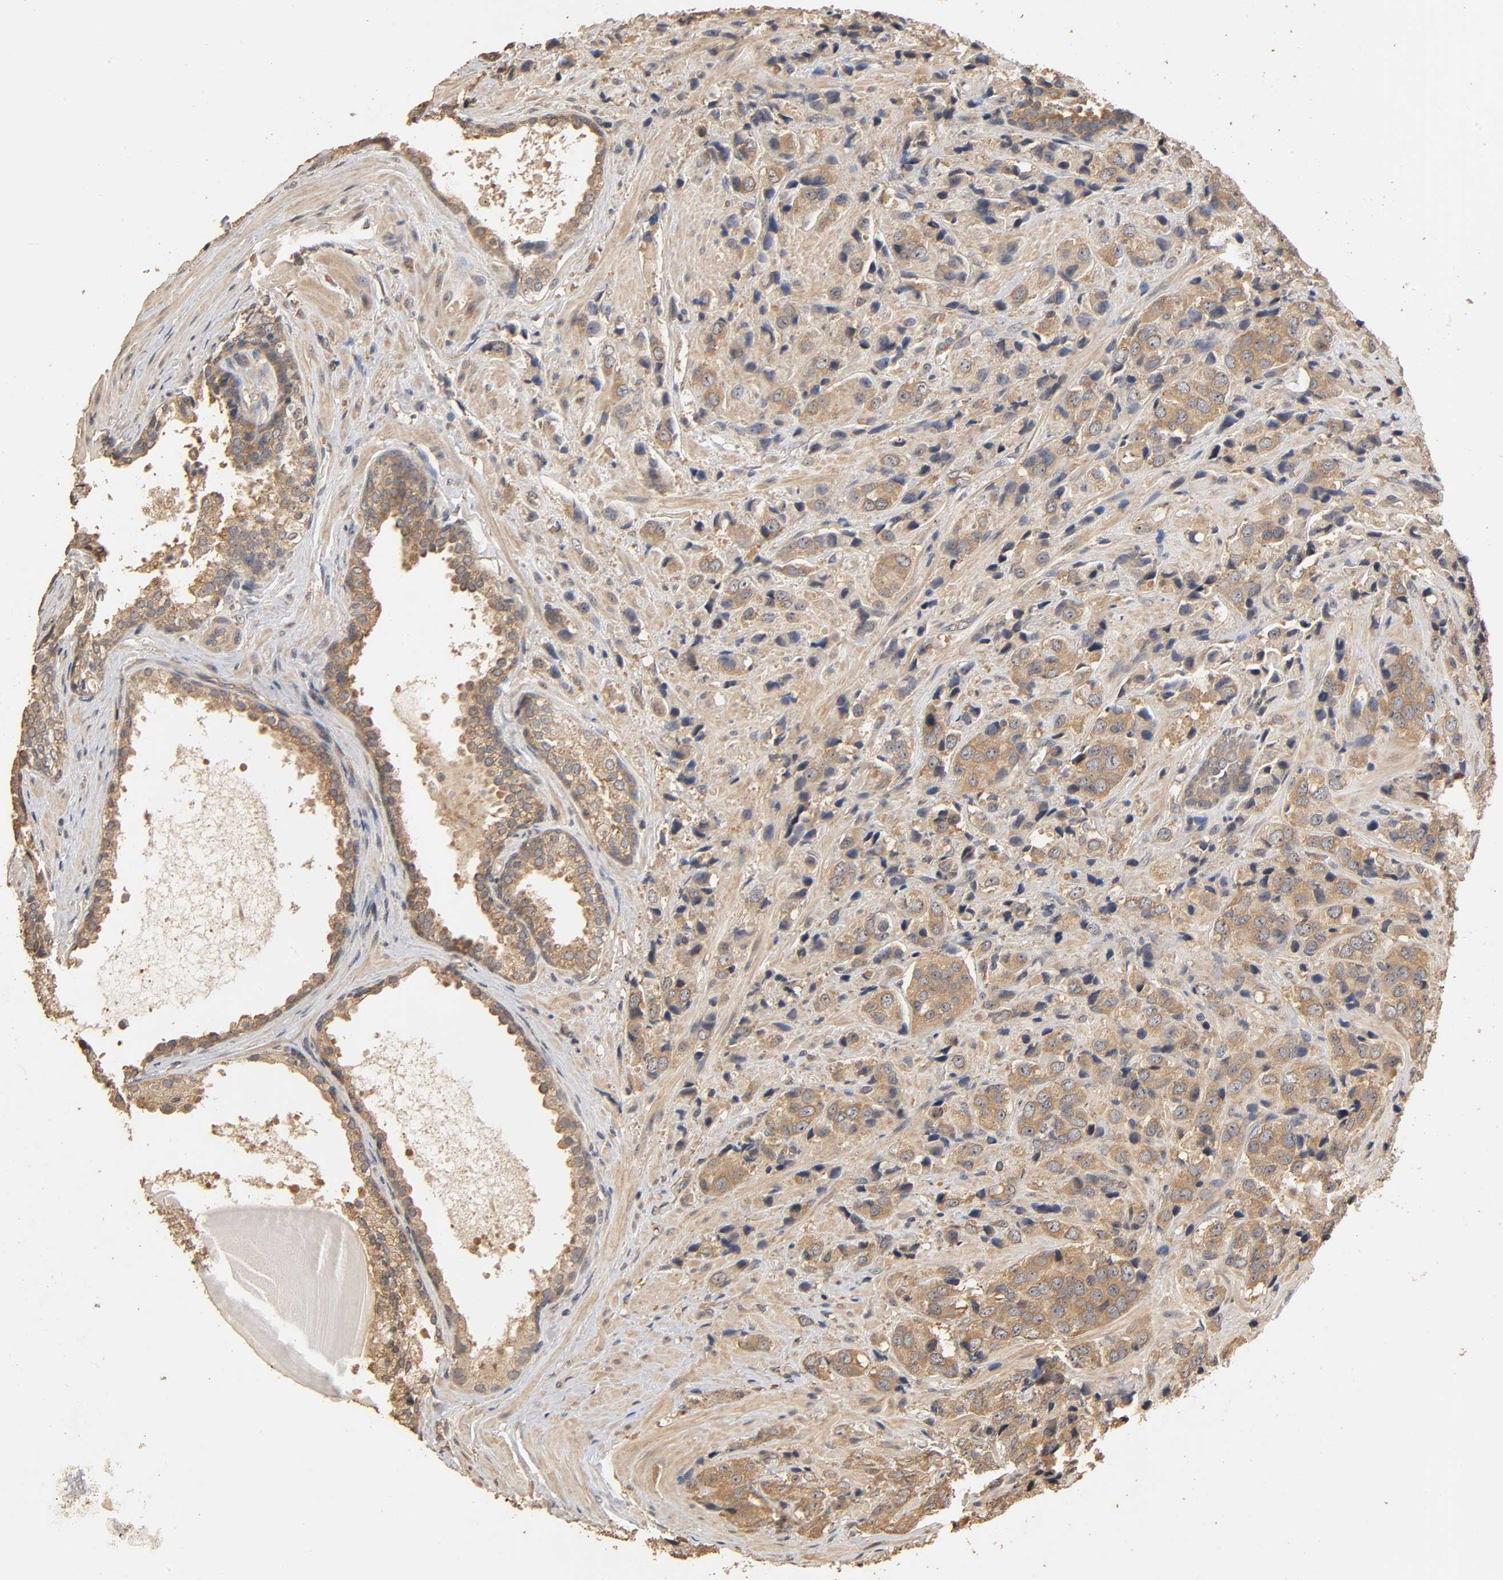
{"staining": {"intensity": "moderate", "quantity": ">75%", "location": "cytoplasmic/membranous"}, "tissue": "prostate cancer", "cell_type": "Tumor cells", "image_type": "cancer", "snomed": [{"axis": "morphology", "description": "Adenocarcinoma, High grade"}, {"axis": "topography", "description": "Prostate"}], "caption": "Tumor cells exhibit medium levels of moderate cytoplasmic/membranous expression in approximately >75% of cells in adenocarcinoma (high-grade) (prostate). (brown staining indicates protein expression, while blue staining denotes nuclei).", "gene": "ARHGEF7", "patient": {"sex": "male", "age": 70}}